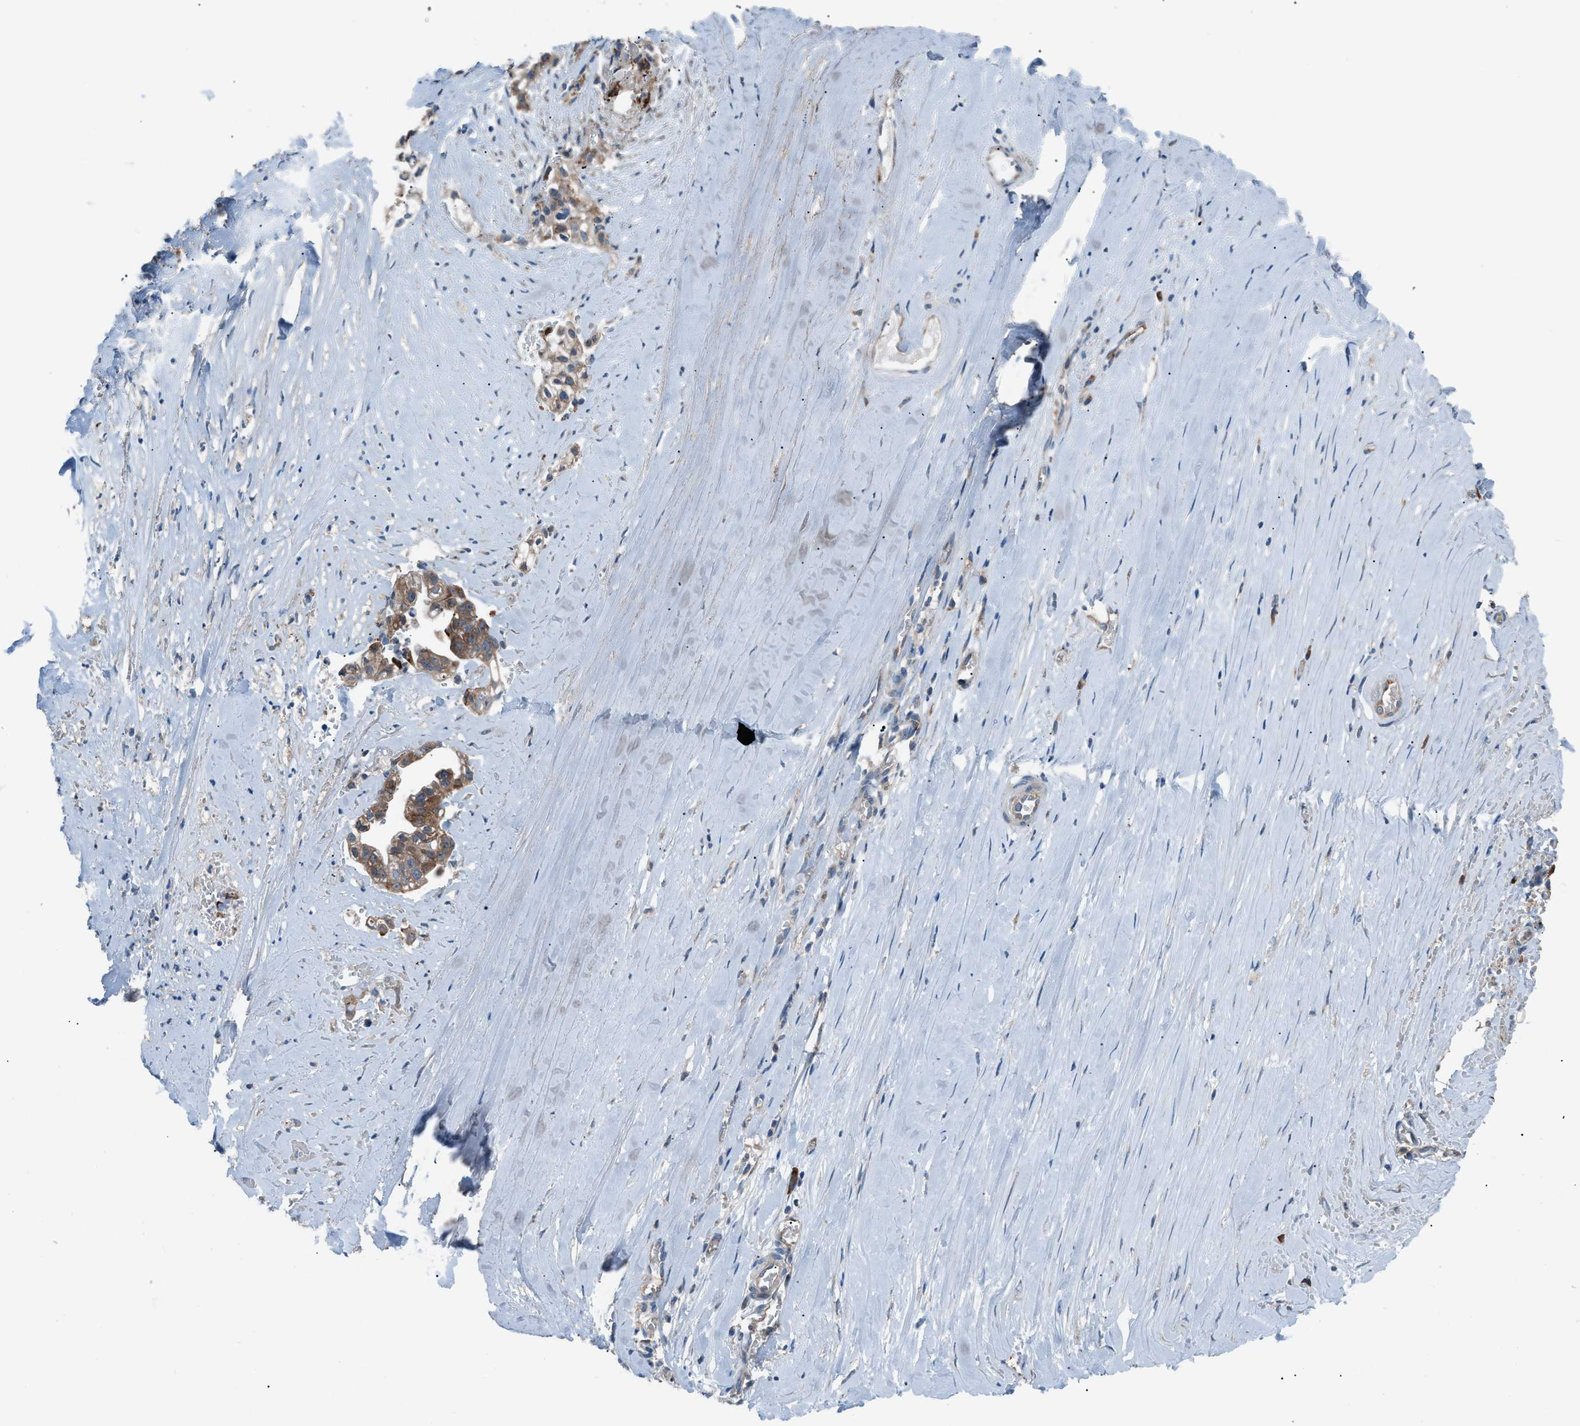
{"staining": {"intensity": "moderate", "quantity": ">75%", "location": "cytoplasmic/membranous"}, "tissue": "liver cancer", "cell_type": "Tumor cells", "image_type": "cancer", "snomed": [{"axis": "morphology", "description": "Cholangiocarcinoma"}, {"axis": "topography", "description": "Liver"}], "caption": "Liver cancer tissue demonstrates moderate cytoplasmic/membranous positivity in approximately >75% of tumor cells", "gene": "HEG1", "patient": {"sex": "female", "age": 70}}